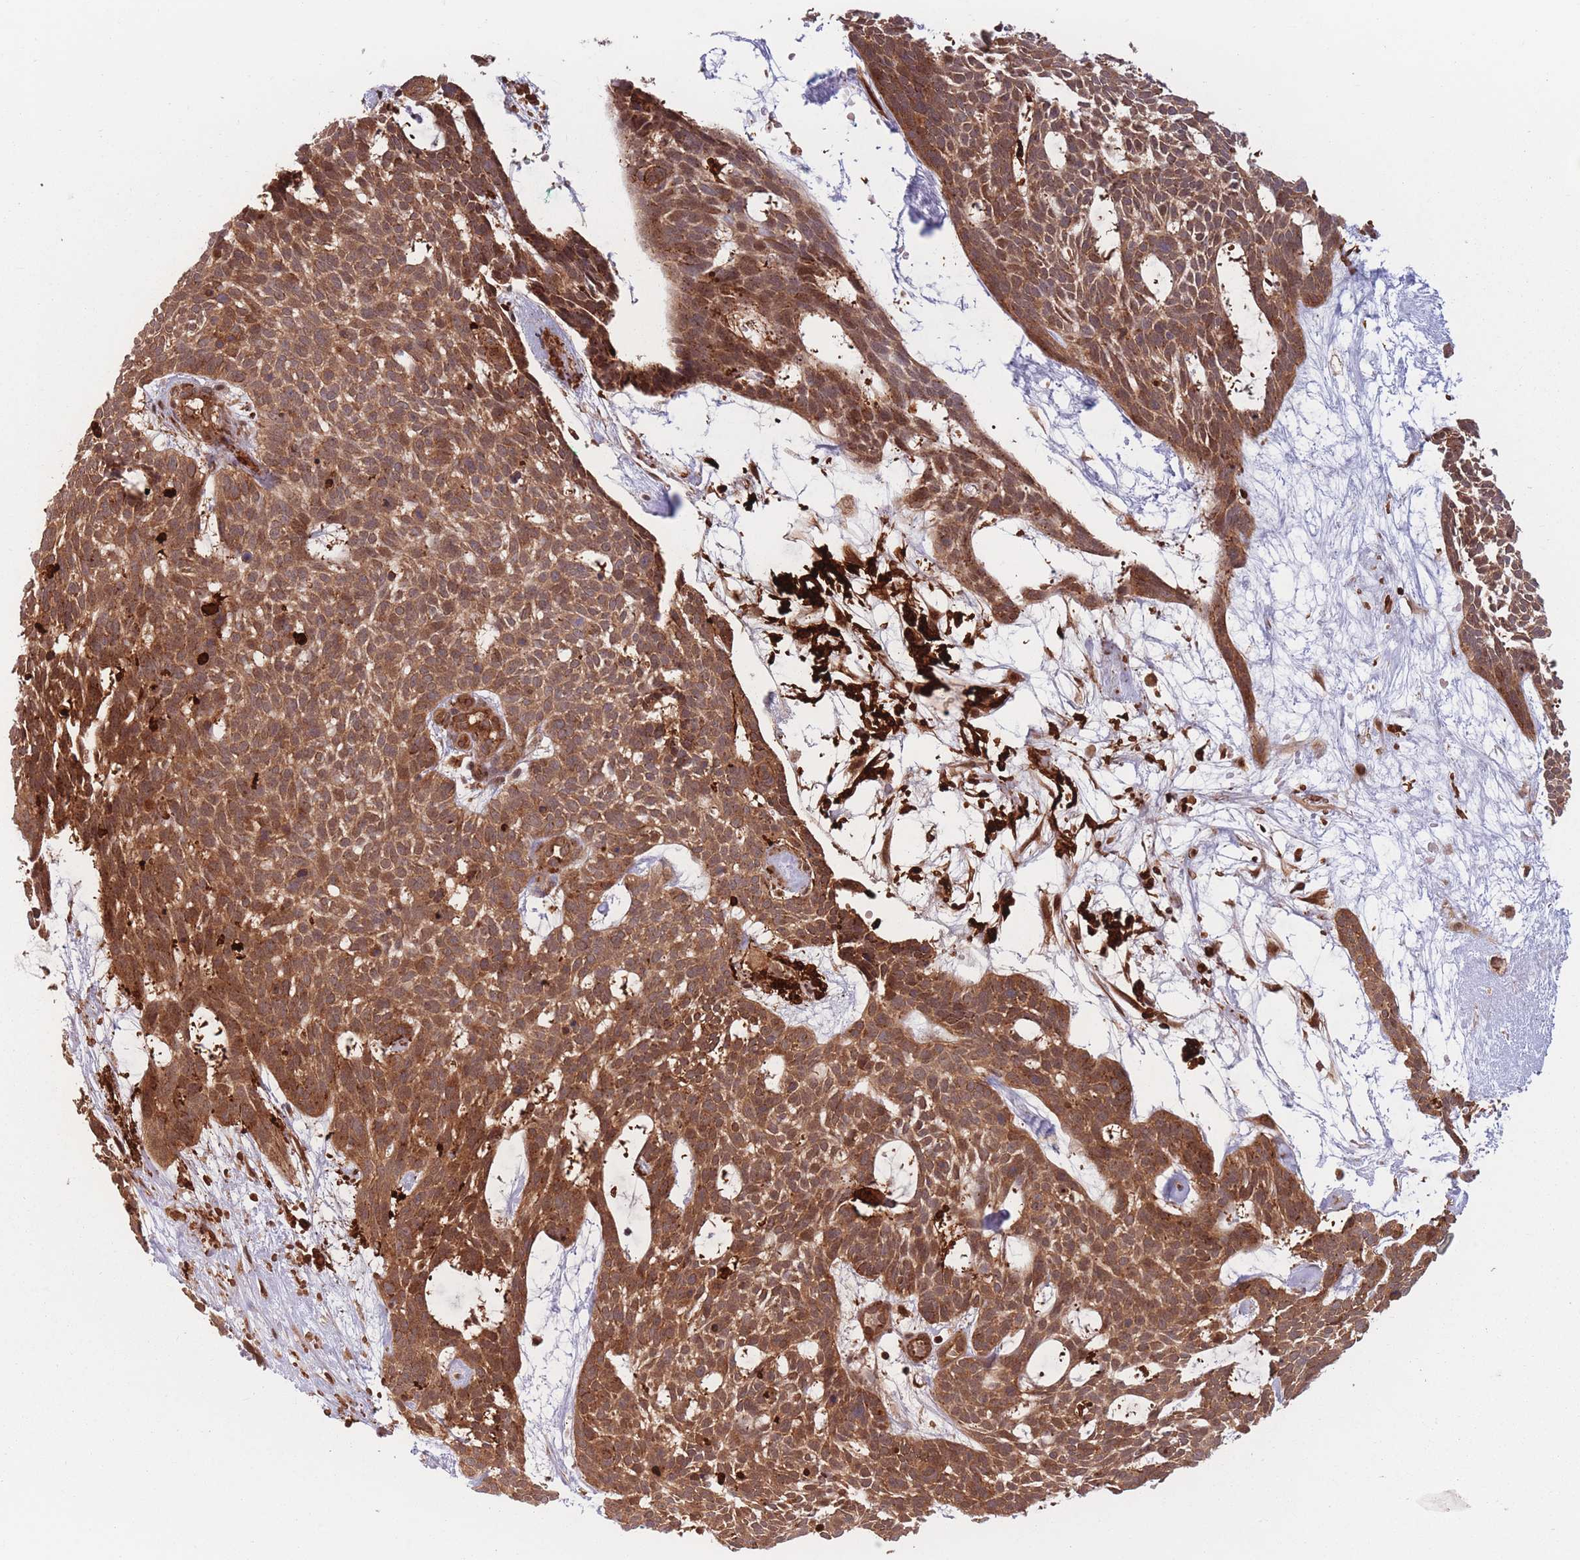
{"staining": {"intensity": "moderate", "quantity": ">75%", "location": "cytoplasmic/membranous"}, "tissue": "skin cancer", "cell_type": "Tumor cells", "image_type": "cancer", "snomed": [{"axis": "morphology", "description": "Basal cell carcinoma"}, {"axis": "topography", "description": "Skin"}], "caption": "A micrograph of basal cell carcinoma (skin) stained for a protein reveals moderate cytoplasmic/membranous brown staining in tumor cells.", "gene": "PODXL2", "patient": {"sex": "male", "age": 61}}